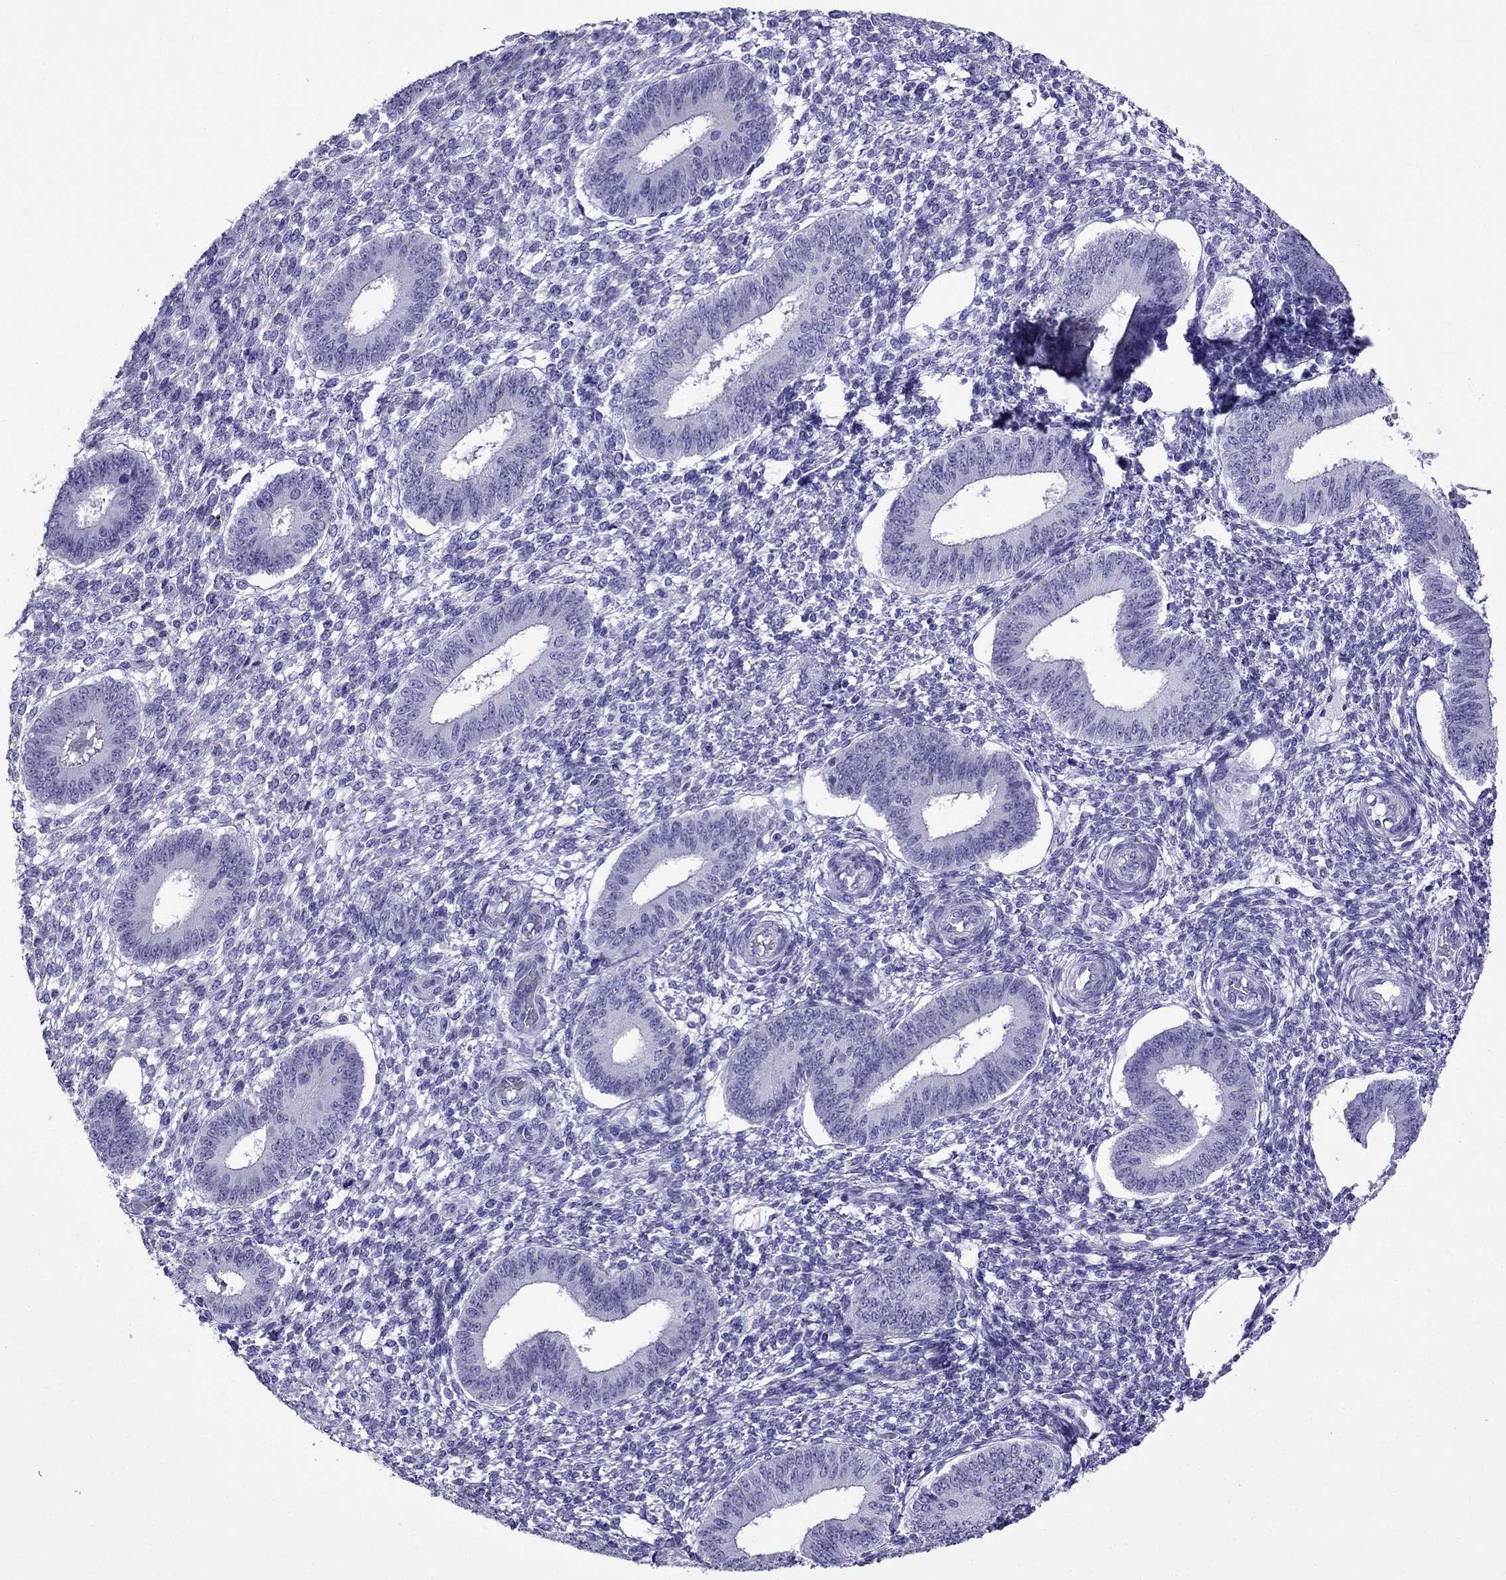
{"staining": {"intensity": "negative", "quantity": "none", "location": "none"}, "tissue": "endometrium", "cell_type": "Cells in endometrial stroma", "image_type": "normal", "snomed": [{"axis": "morphology", "description": "Normal tissue, NOS"}, {"axis": "topography", "description": "Endometrium"}], "caption": "Immunohistochemical staining of unremarkable human endometrium exhibits no significant staining in cells in endometrial stroma. The staining was performed using DAB to visualize the protein expression in brown, while the nuclei were stained in blue with hematoxylin (Magnification: 20x).", "gene": "CRYBA1", "patient": {"sex": "female", "age": 42}}